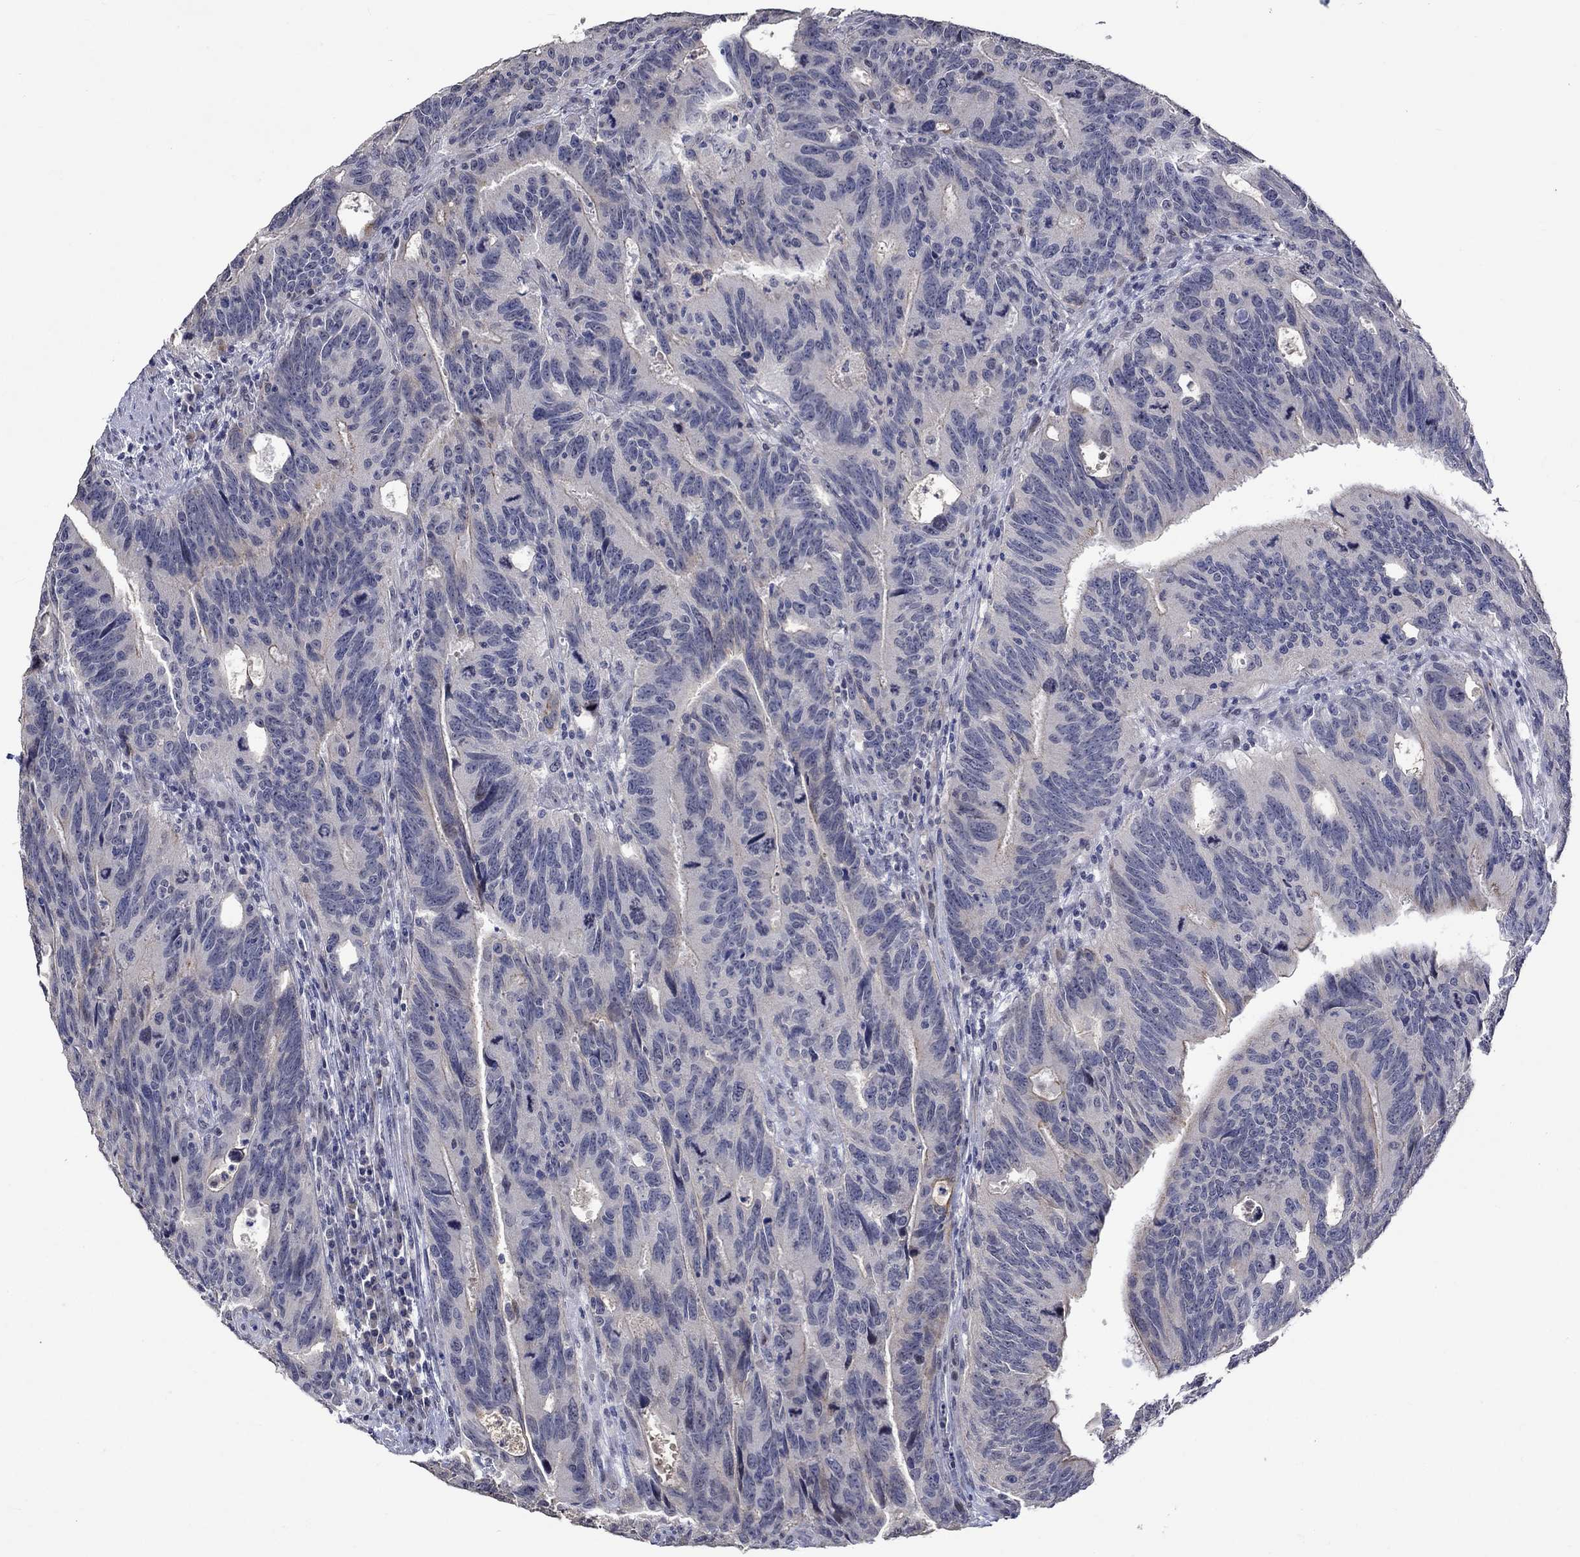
{"staining": {"intensity": "strong", "quantity": "<25%", "location": "cytoplasmic/membranous"}, "tissue": "colorectal cancer", "cell_type": "Tumor cells", "image_type": "cancer", "snomed": [{"axis": "morphology", "description": "Adenocarcinoma, NOS"}, {"axis": "topography", "description": "Colon"}], "caption": "Protein staining exhibits strong cytoplasmic/membranous positivity in about <25% of tumor cells in colorectal cancer.", "gene": "DDX3Y", "patient": {"sex": "female", "age": 77}}